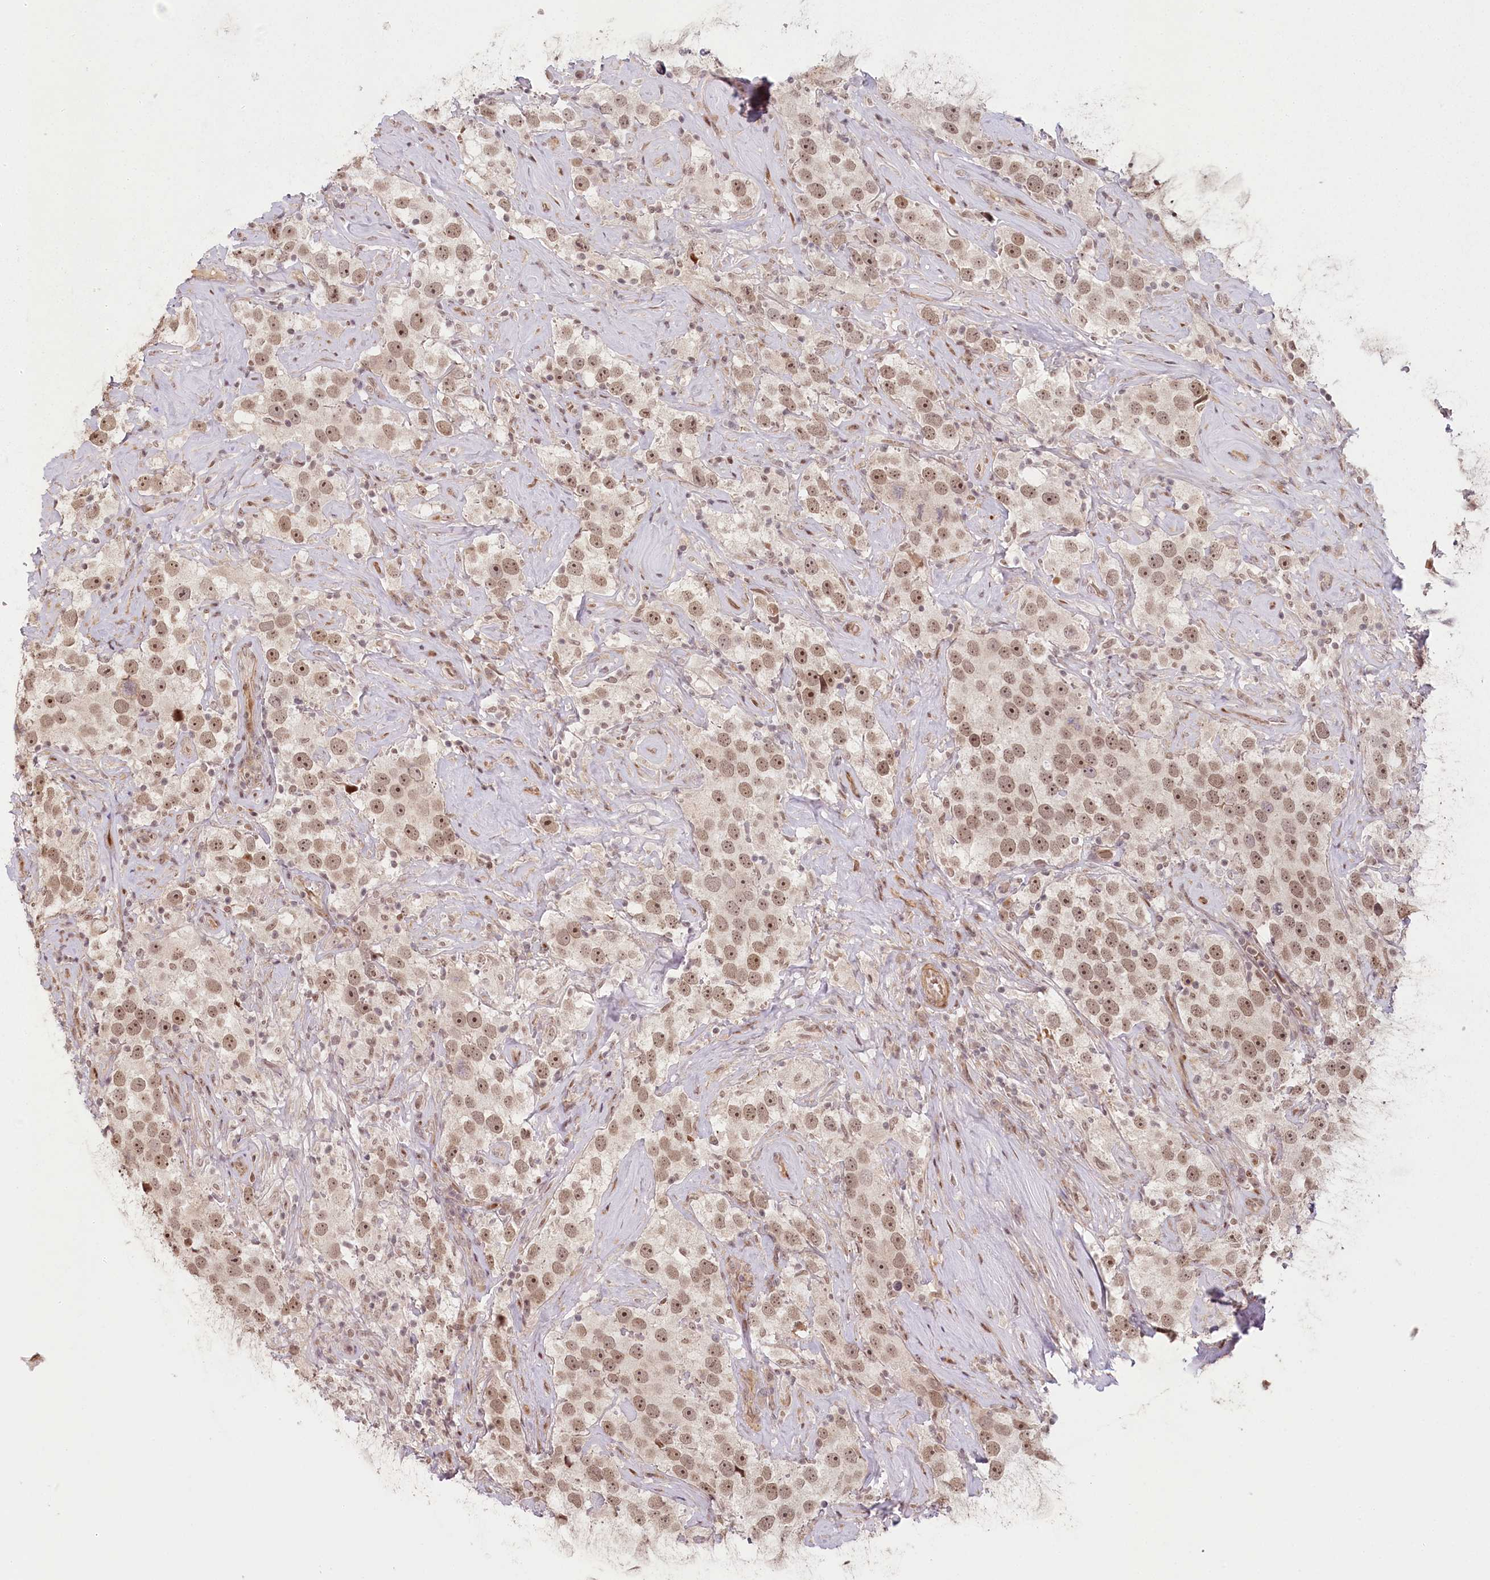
{"staining": {"intensity": "weak", "quantity": ">75%", "location": "nuclear"}, "tissue": "testis cancer", "cell_type": "Tumor cells", "image_type": "cancer", "snomed": [{"axis": "morphology", "description": "Seminoma, NOS"}, {"axis": "topography", "description": "Testis"}], "caption": "The immunohistochemical stain shows weak nuclear staining in tumor cells of testis cancer (seminoma) tissue.", "gene": "FAM204A", "patient": {"sex": "male", "age": 49}}